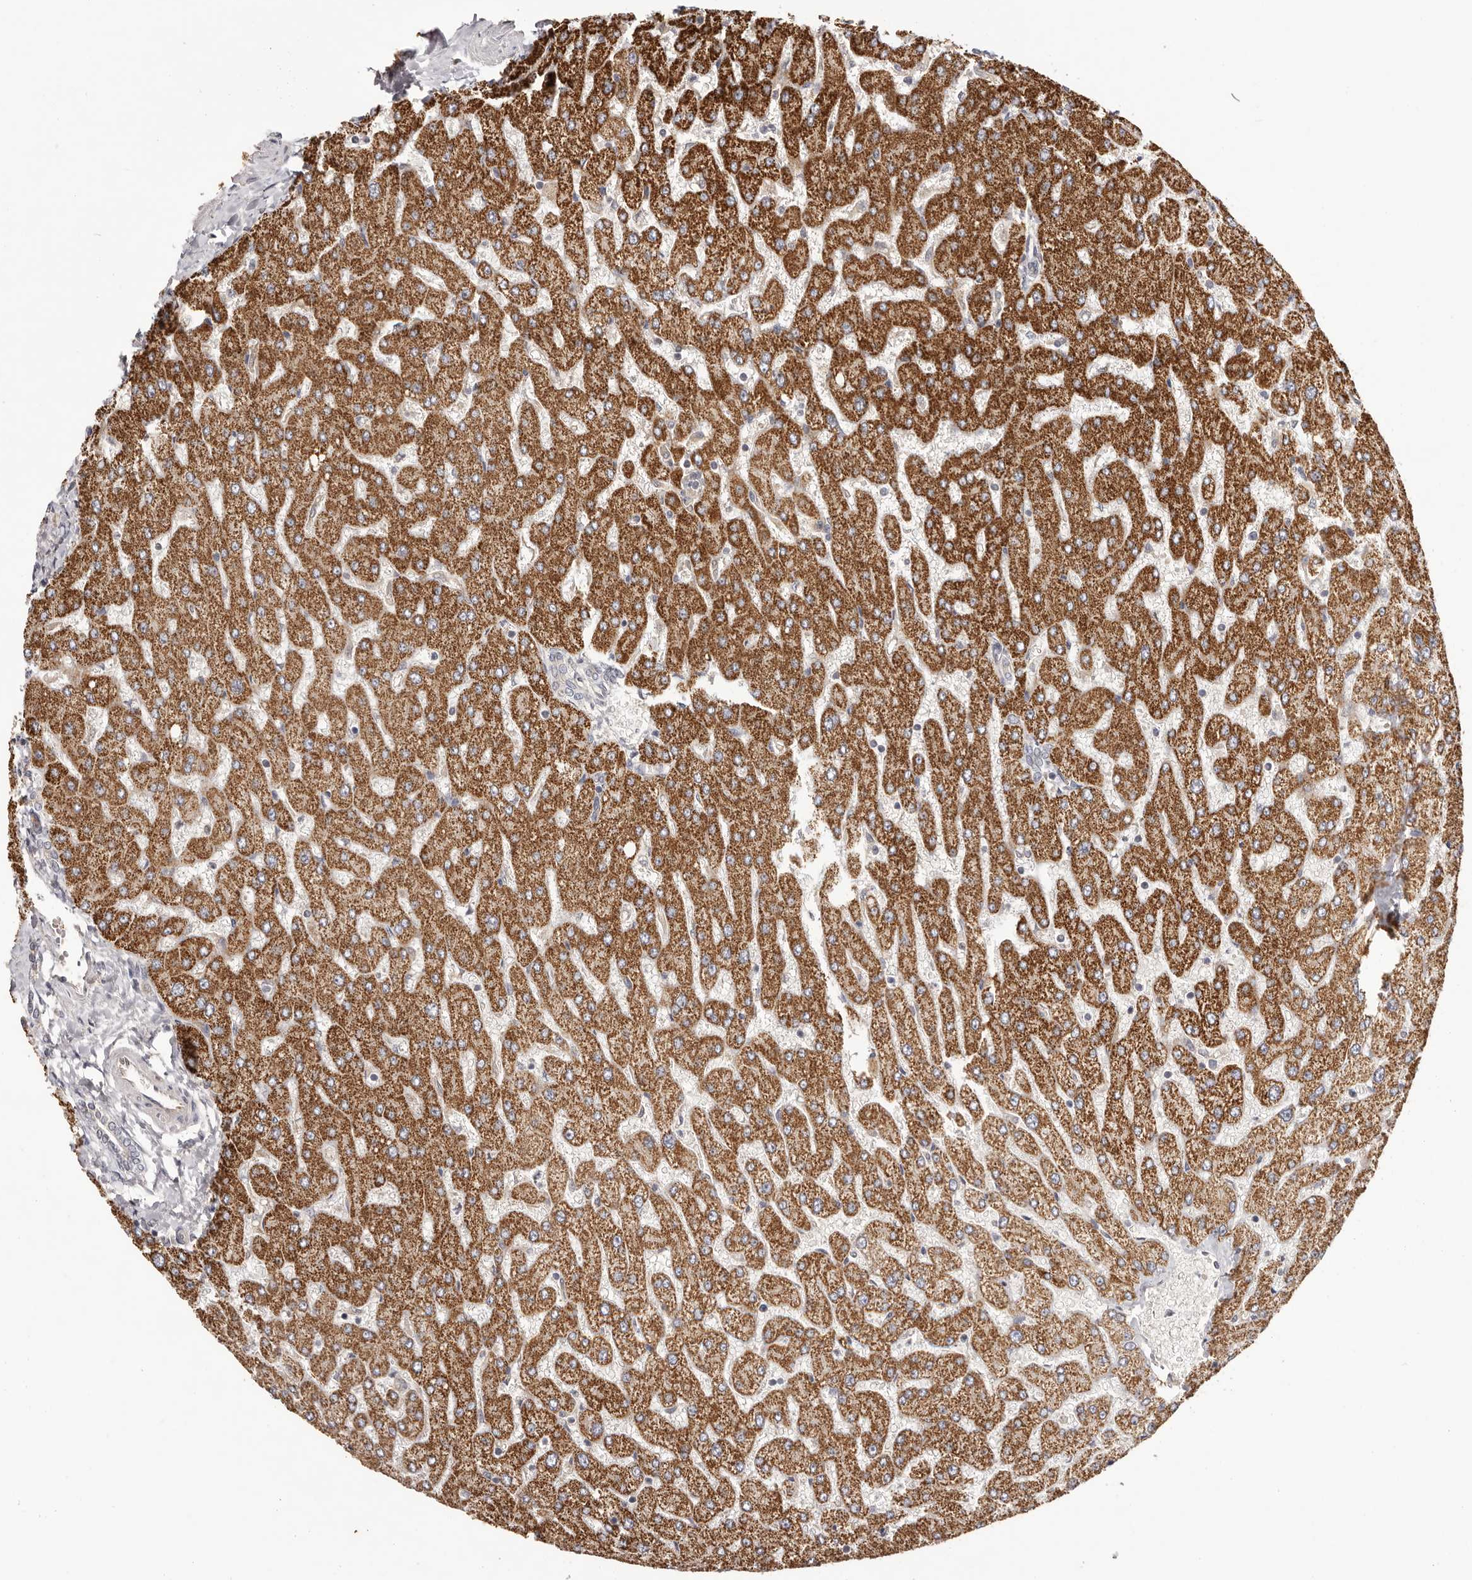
{"staining": {"intensity": "negative", "quantity": "none", "location": "none"}, "tissue": "liver", "cell_type": "Cholangiocytes", "image_type": "normal", "snomed": [{"axis": "morphology", "description": "Normal tissue, NOS"}, {"axis": "topography", "description": "Liver"}], "caption": "IHC of benign liver demonstrates no expression in cholangiocytes. (Immunohistochemistry (ihc), brightfield microscopy, high magnification).", "gene": "UBR2", "patient": {"sex": "male", "age": 55}}